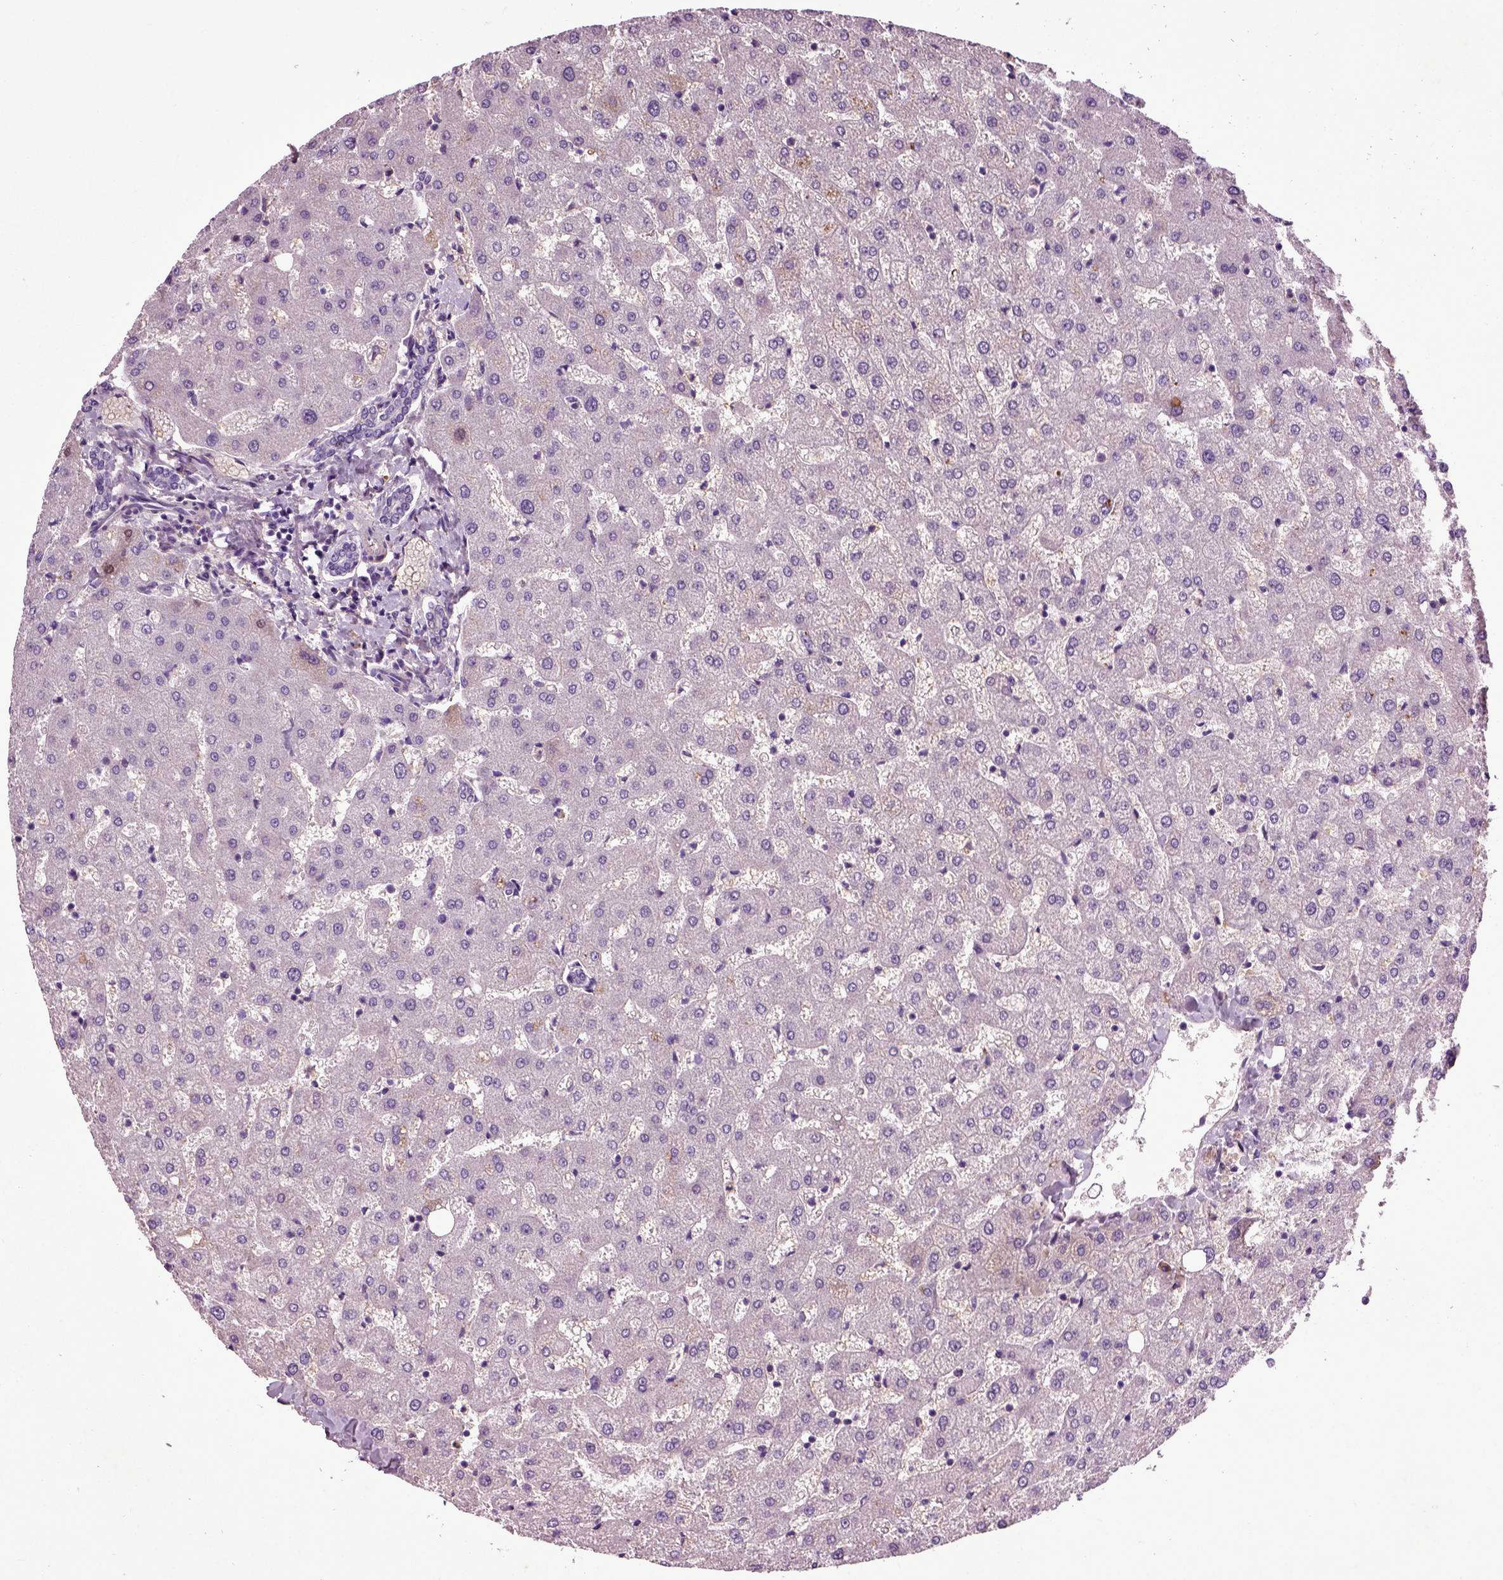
{"staining": {"intensity": "negative", "quantity": "none", "location": "none"}, "tissue": "liver", "cell_type": "Cholangiocytes", "image_type": "normal", "snomed": [{"axis": "morphology", "description": "Normal tissue, NOS"}, {"axis": "topography", "description": "Liver"}], "caption": "This is an IHC image of unremarkable human liver. There is no expression in cholangiocytes.", "gene": "SPON1", "patient": {"sex": "female", "age": 50}}